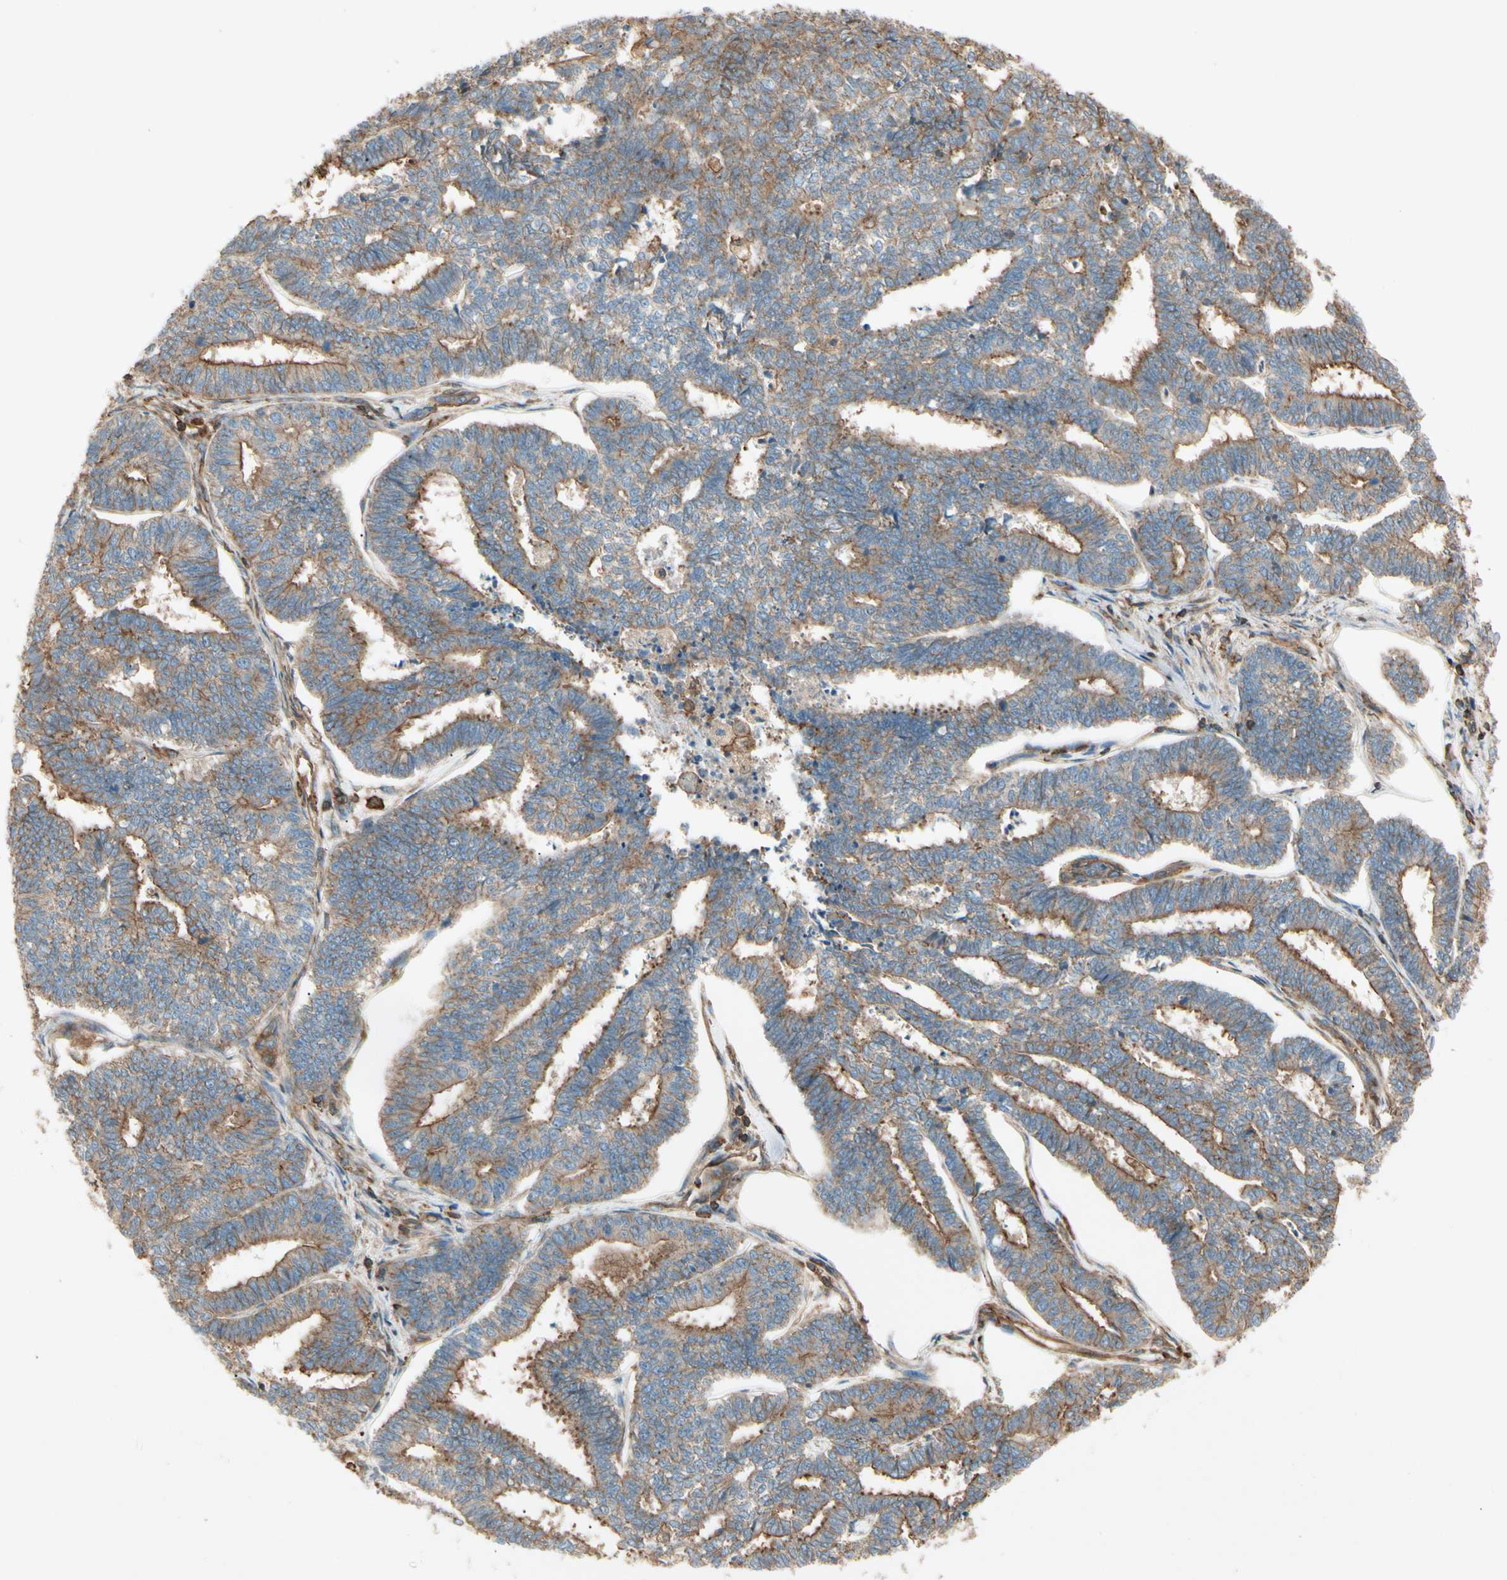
{"staining": {"intensity": "moderate", "quantity": ">75%", "location": "cytoplasmic/membranous"}, "tissue": "endometrial cancer", "cell_type": "Tumor cells", "image_type": "cancer", "snomed": [{"axis": "morphology", "description": "Adenocarcinoma, NOS"}, {"axis": "topography", "description": "Endometrium"}], "caption": "IHC histopathology image of neoplastic tissue: endometrial cancer (adenocarcinoma) stained using IHC demonstrates medium levels of moderate protein expression localized specifically in the cytoplasmic/membranous of tumor cells, appearing as a cytoplasmic/membranous brown color.", "gene": "ARPC2", "patient": {"sex": "female", "age": 70}}